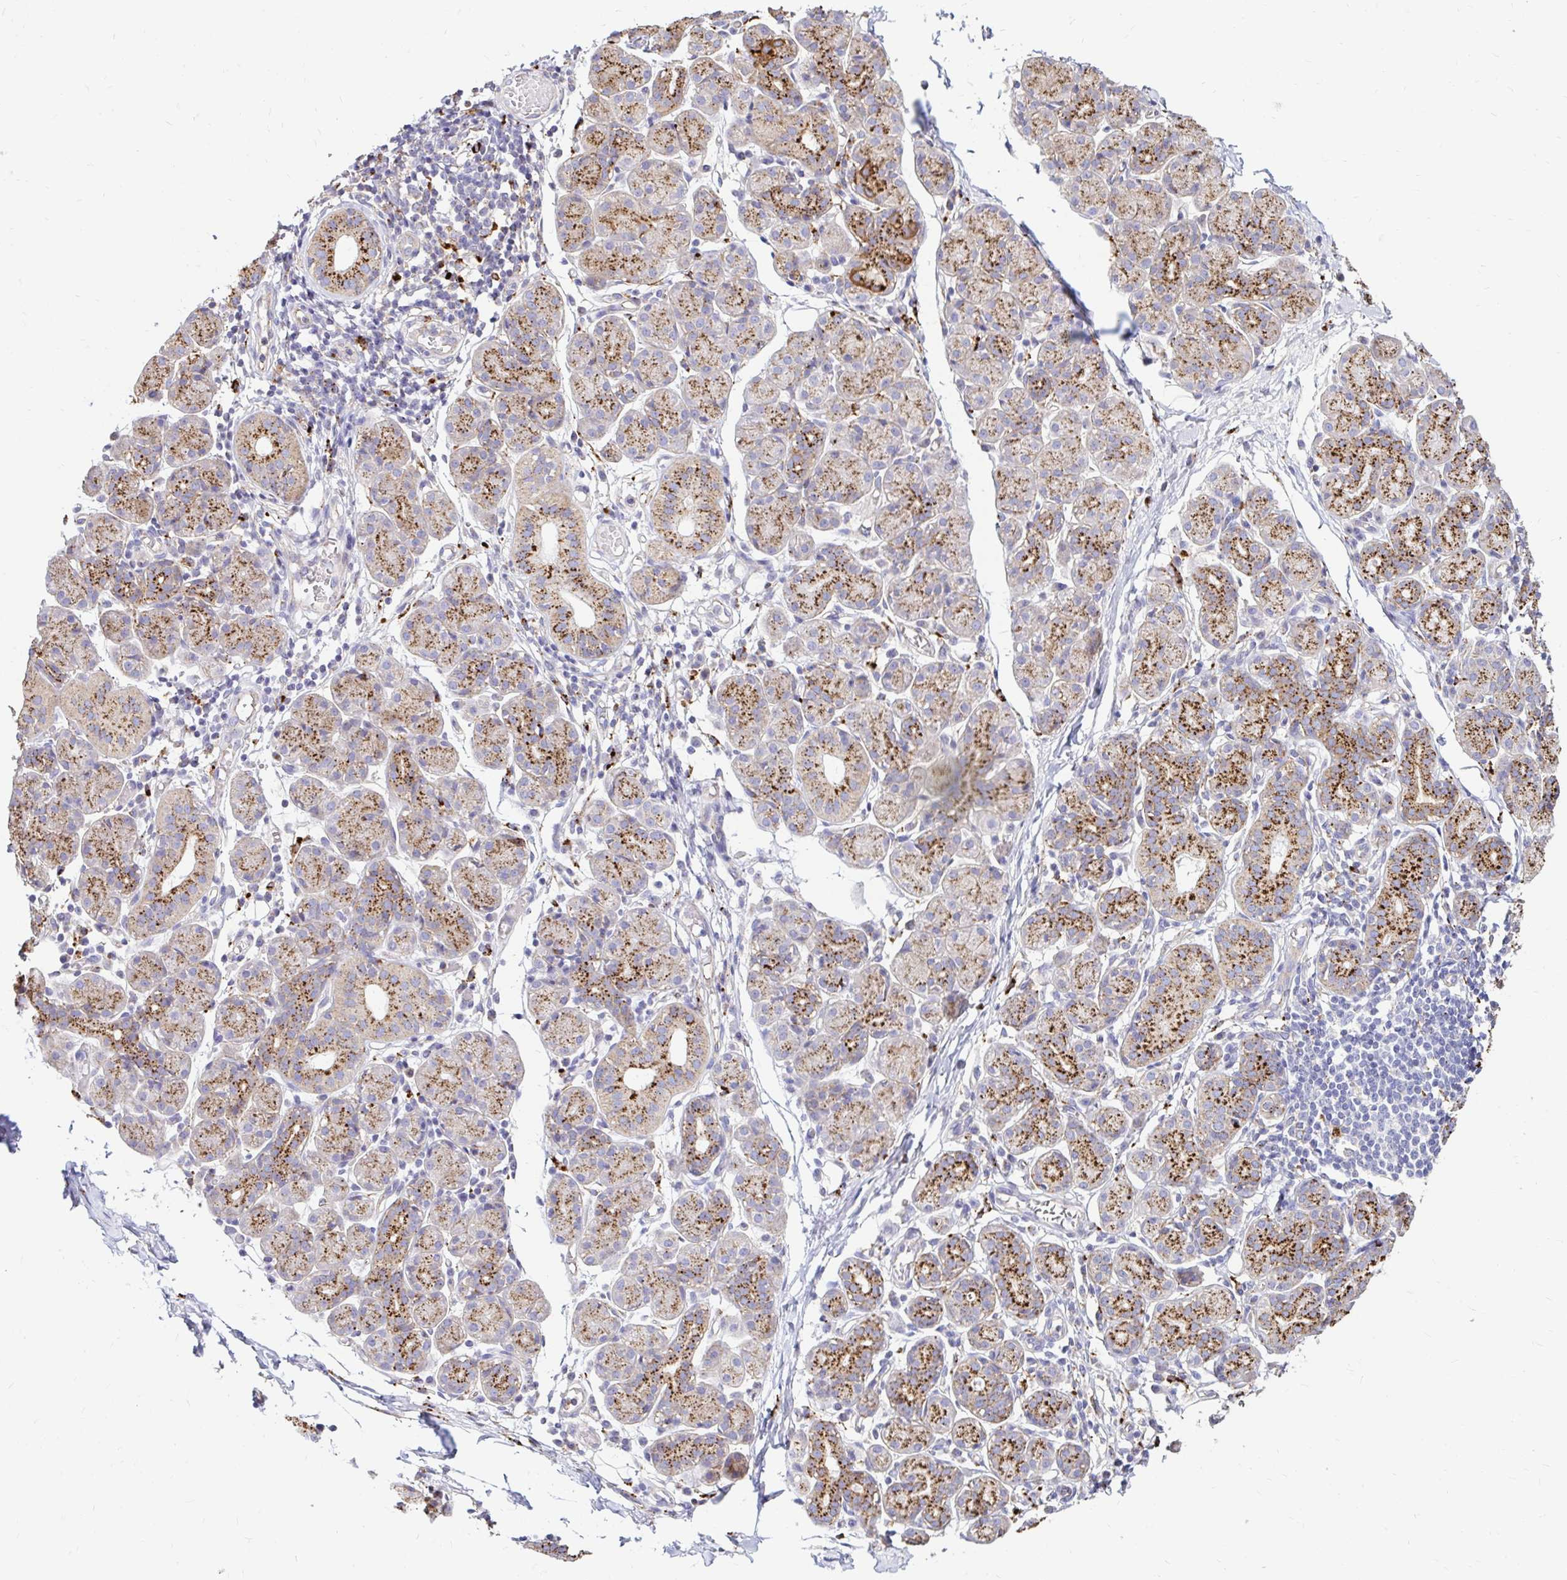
{"staining": {"intensity": "strong", "quantity": "25%-75%", "location": "cytoplasmic/membranous"}, "tissue": "salivary gland", "cell_type": "Glandular cells", "image_type": "normal", "snomed": [{"axis": "morphology", "description": "Normal tissue, NOS"}, {"axis": "morphology", "description": "Inflammation, NOS"}, {"axis": "topography", "description": "Lymph node"}, {"axis": "topography", "description": "Salivary gland"}], "caption": "Protein staining by immunohistochemistry (IHC) exhibits strong cytoplasmic/membranous expression in about 25%-75% of glandular cells in benign salivary gland.", "gene": "FUCA1", "patient": {"sex": "male", "age": 3}}